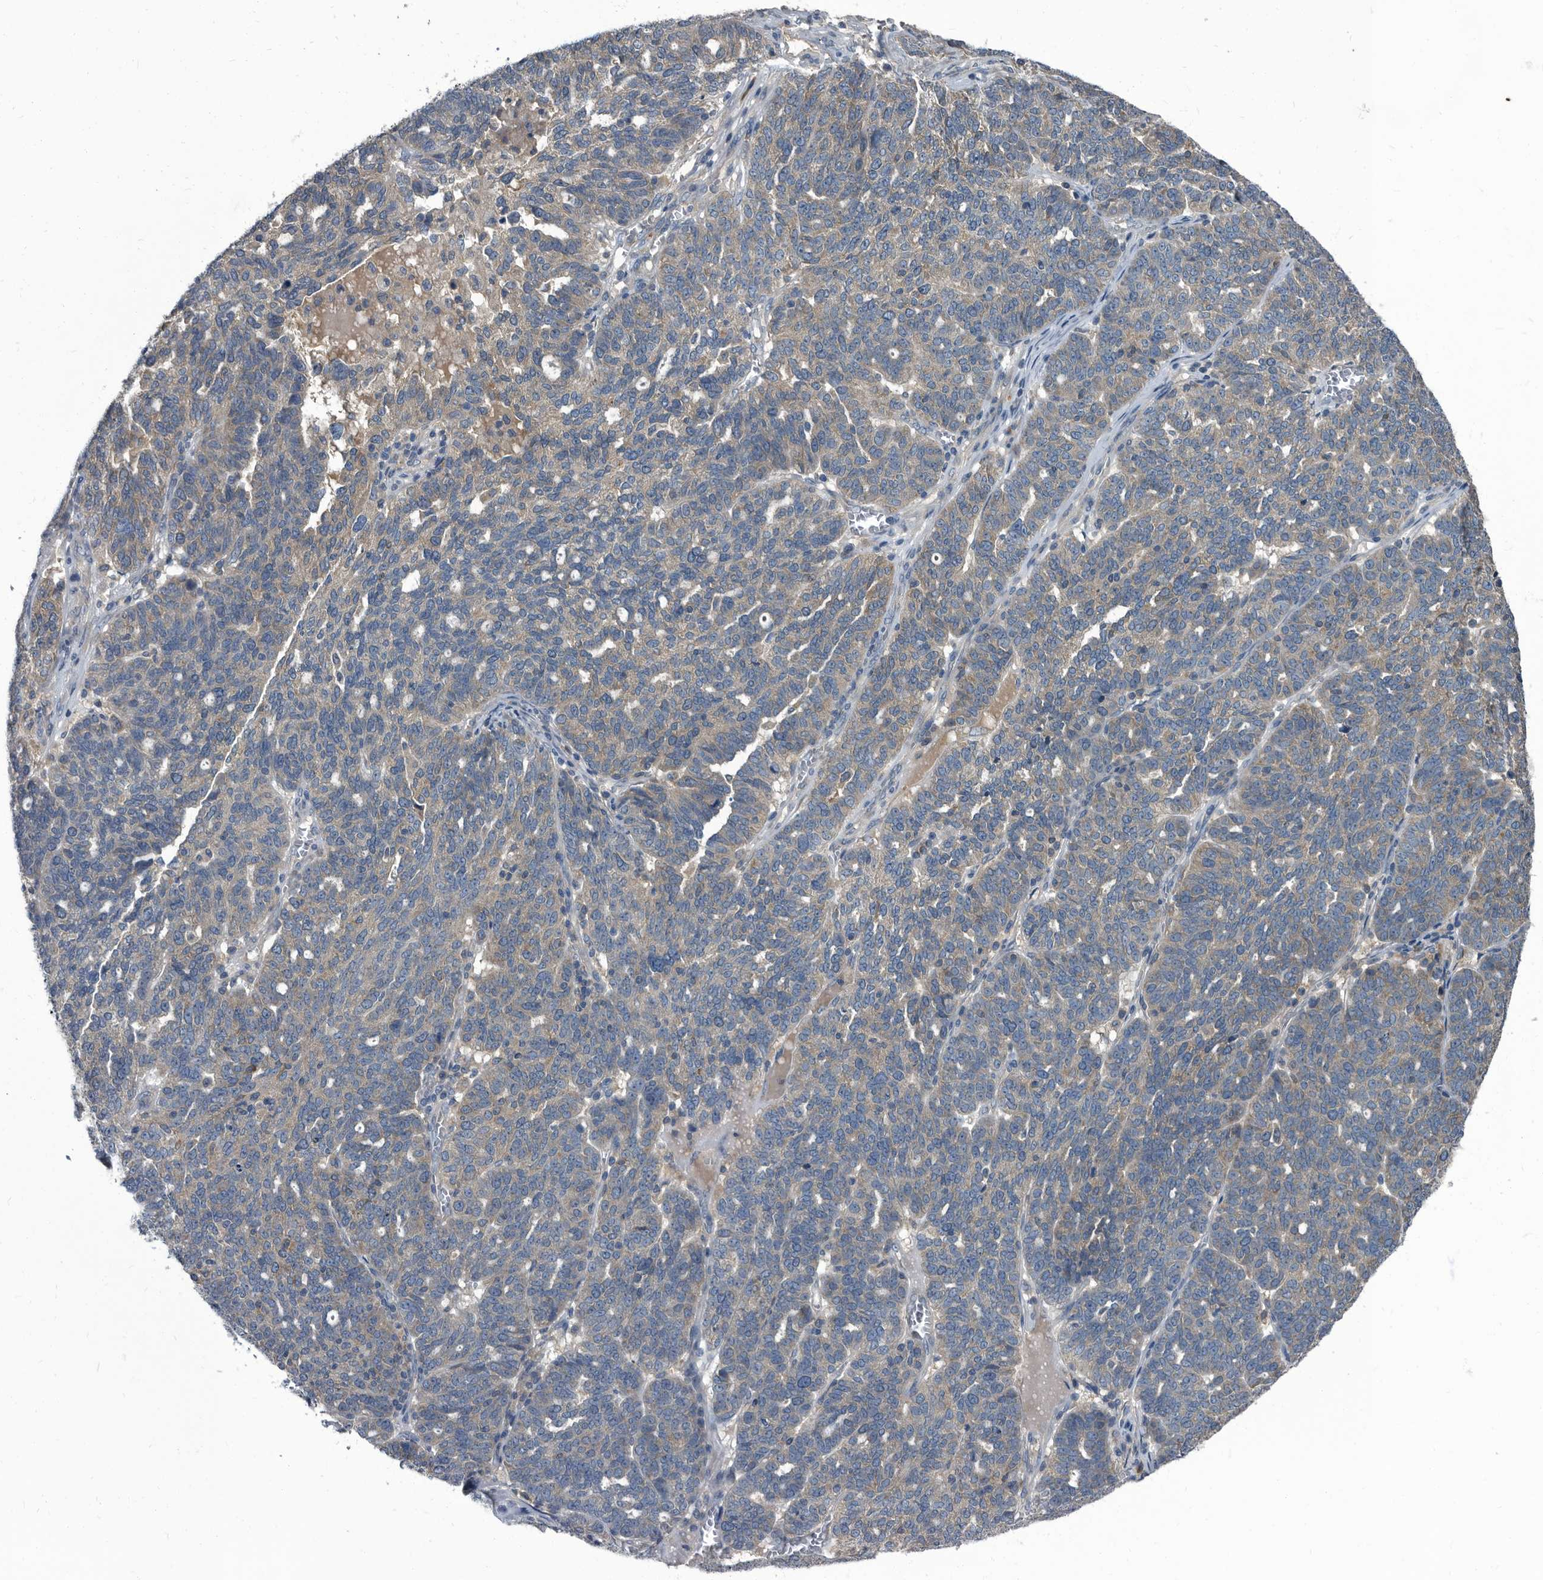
{"staining": {"intensity": "weak", "quantity": "25%-75%", "location": "cytoplasmic/membranous"}, "tissue": "ovarian cancer", "cell_type": "Tumor cells", "image_type": "cancer", "snomed": [{"axis": "morphology", "description": "Cystadenocarcinoma, serous, NOS"}, {"axis": "topography", "description": "Ovary"}], "caption": "Serous cystadenocarcinoma (ovarian) stained with a brown dye reveals weak cytoplasmic/membranous positive staining in approximately 25%-75% of tumor cells.", "gene": "CDV3", "patient": {"sex": "female", "age": 59}}